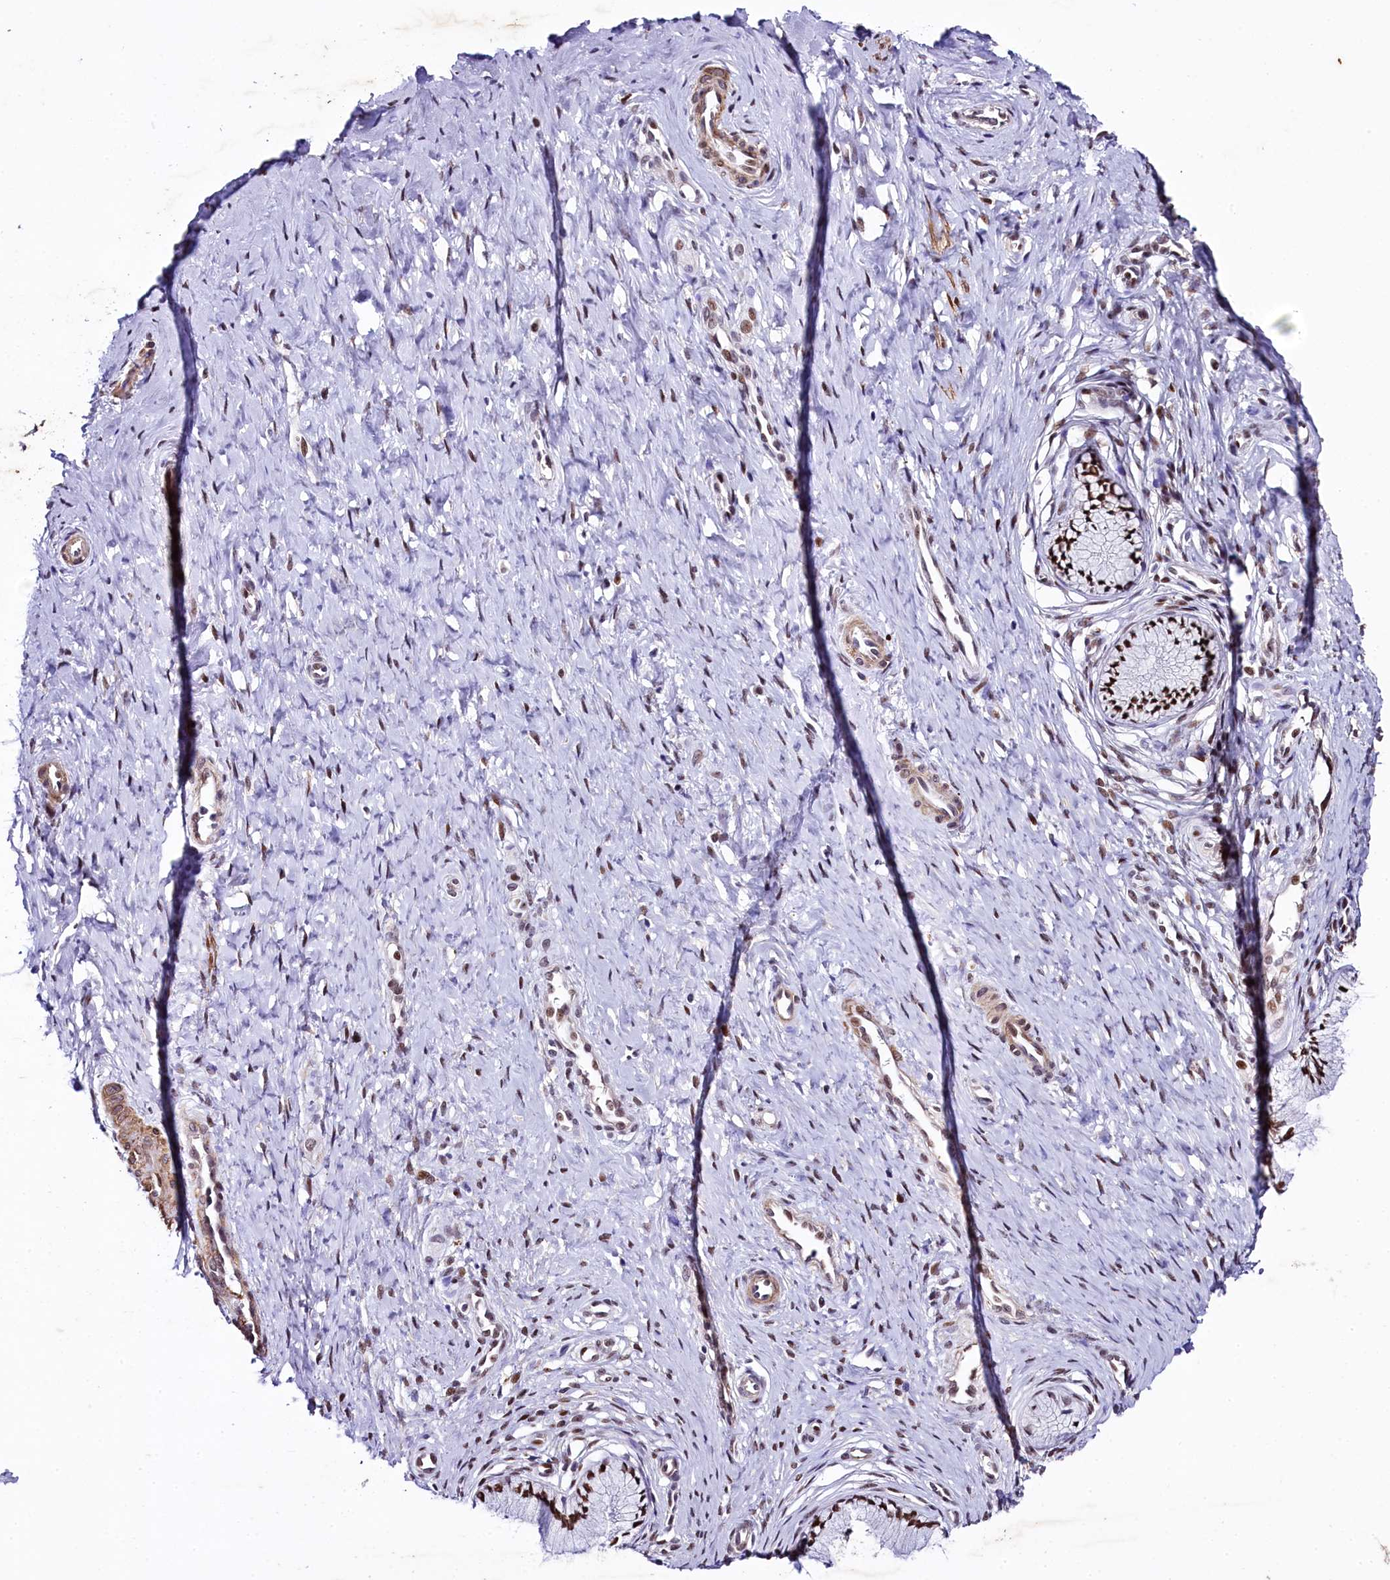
{"staining": {"intensity": "moderate", "quantity": ">75%", "location": "nuclear"}, "tissue": "cervix", "cell_type": "Glandular cells", "image_type": "normal", "snomed": [{"axis": "morphology", "description": "Normal tissue, NOS"}, {"axis": "topography", "description": "Cervix"}], "caption": "This micrograph exhibits immunohistochemistry staining of normal cervix, with medium moderate nuclear expression in approximately >75% of glandular cells.", "gene": "SAMD10", "patient": {"sex": "female", "age": 36}}